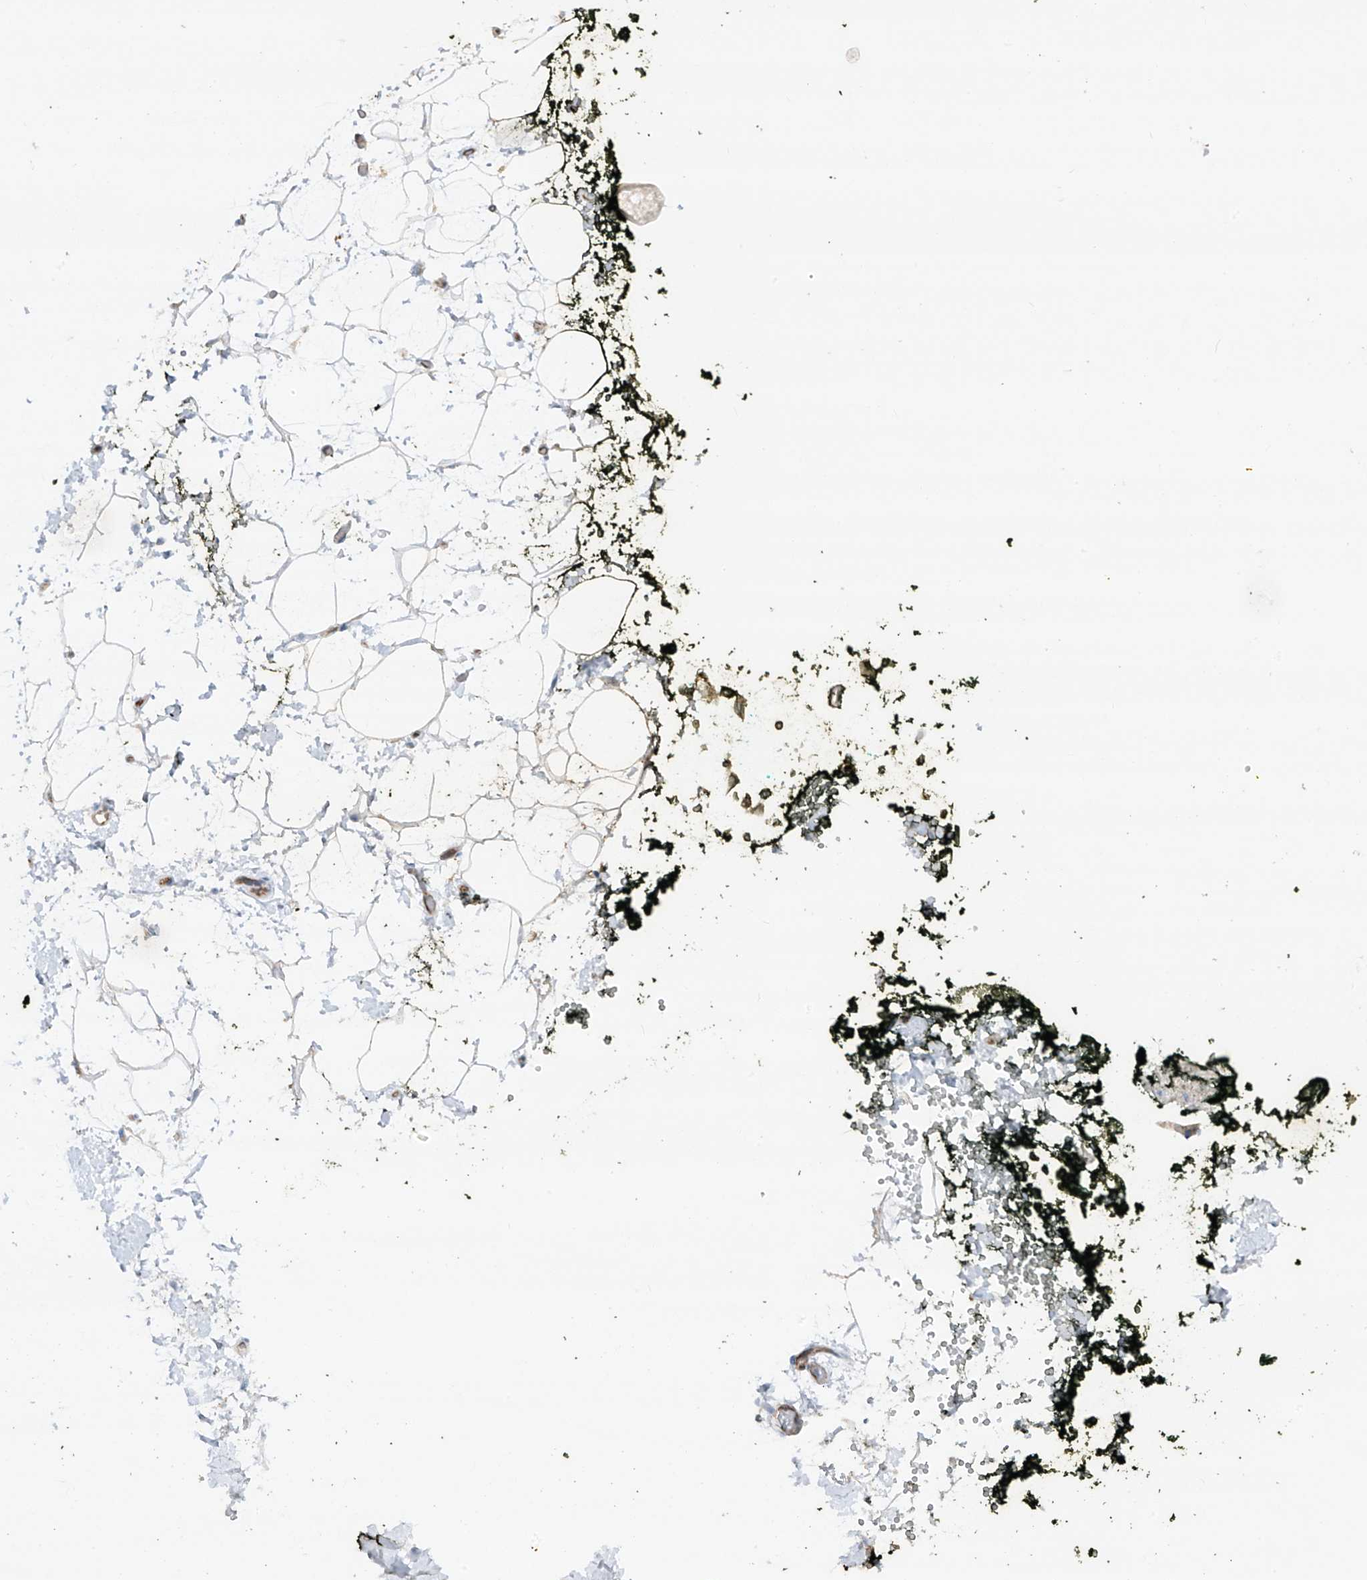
{"staining": {"intensity": "negative", "quantity": "none", "location": "none"}, "tissue": "adipose tissue", "cell_type": "Adipocytes", "image_type": "normal", "snomed": [{"axis": "morphology", "description": "Normal tissue, NOS"}, {"axis": "morphology", "description": "Adenocarcinoma, NOS"}, {"axis": "topography", "description": "Pancreas"}, {"axis": "topography", "description": "Peripheral nerve tissue"}], "caption": "Immunohistochemistry (IHC) of benign adipose tissue demonstrates no staining in adipocytes.", "gene": "HLA", "patient": {"sex": "male", "age": 59}}